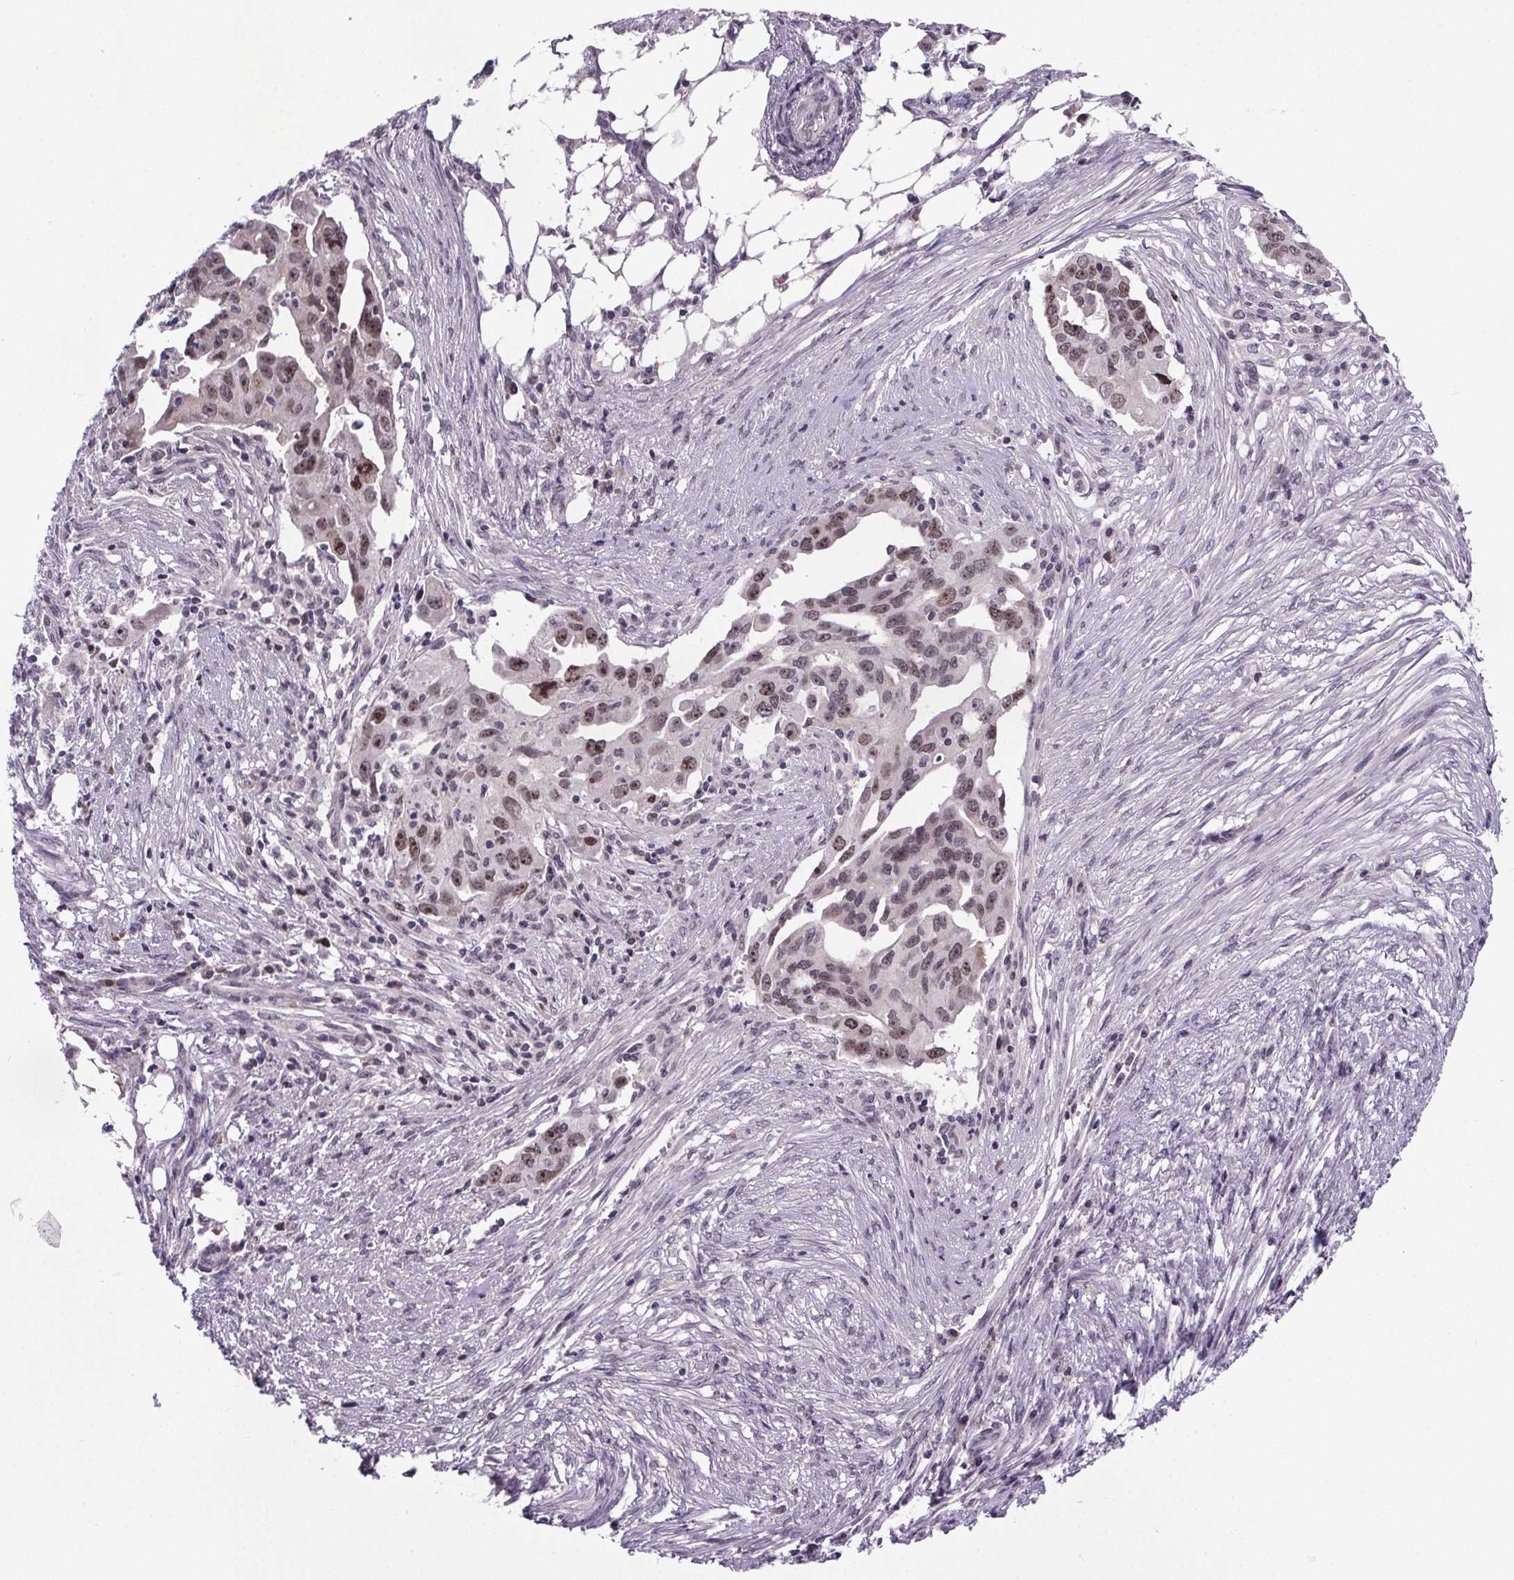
{"staining": {"intensity": "moderate", "quantity": "25%-75%", "location": "nuclear"}, "tissue": "ovarian cancer", "cell_type": "Tumor cells", "image_type": "cancer", "snomed": [{"axis": "morphology", "description": "Carcinoma, endometroid"}, {"axis": "morphology", "description": "Cystadenocarcinoma, serous, NOS"}, {"axis": "topography", "description": "Ovary"}], "caption": "Immunohistochemical staining of endometroid carcinoma (ovarian) reveals medium levels of moderate nuclear protein staining in about 25%-75% of tumor cells. (DAB (3,3'-diaminobenzidine) = brown stain, brightfield microscopy at high magnification).", "gene": "ATMIN", "patient": {"sex": "female", "age": 45}}